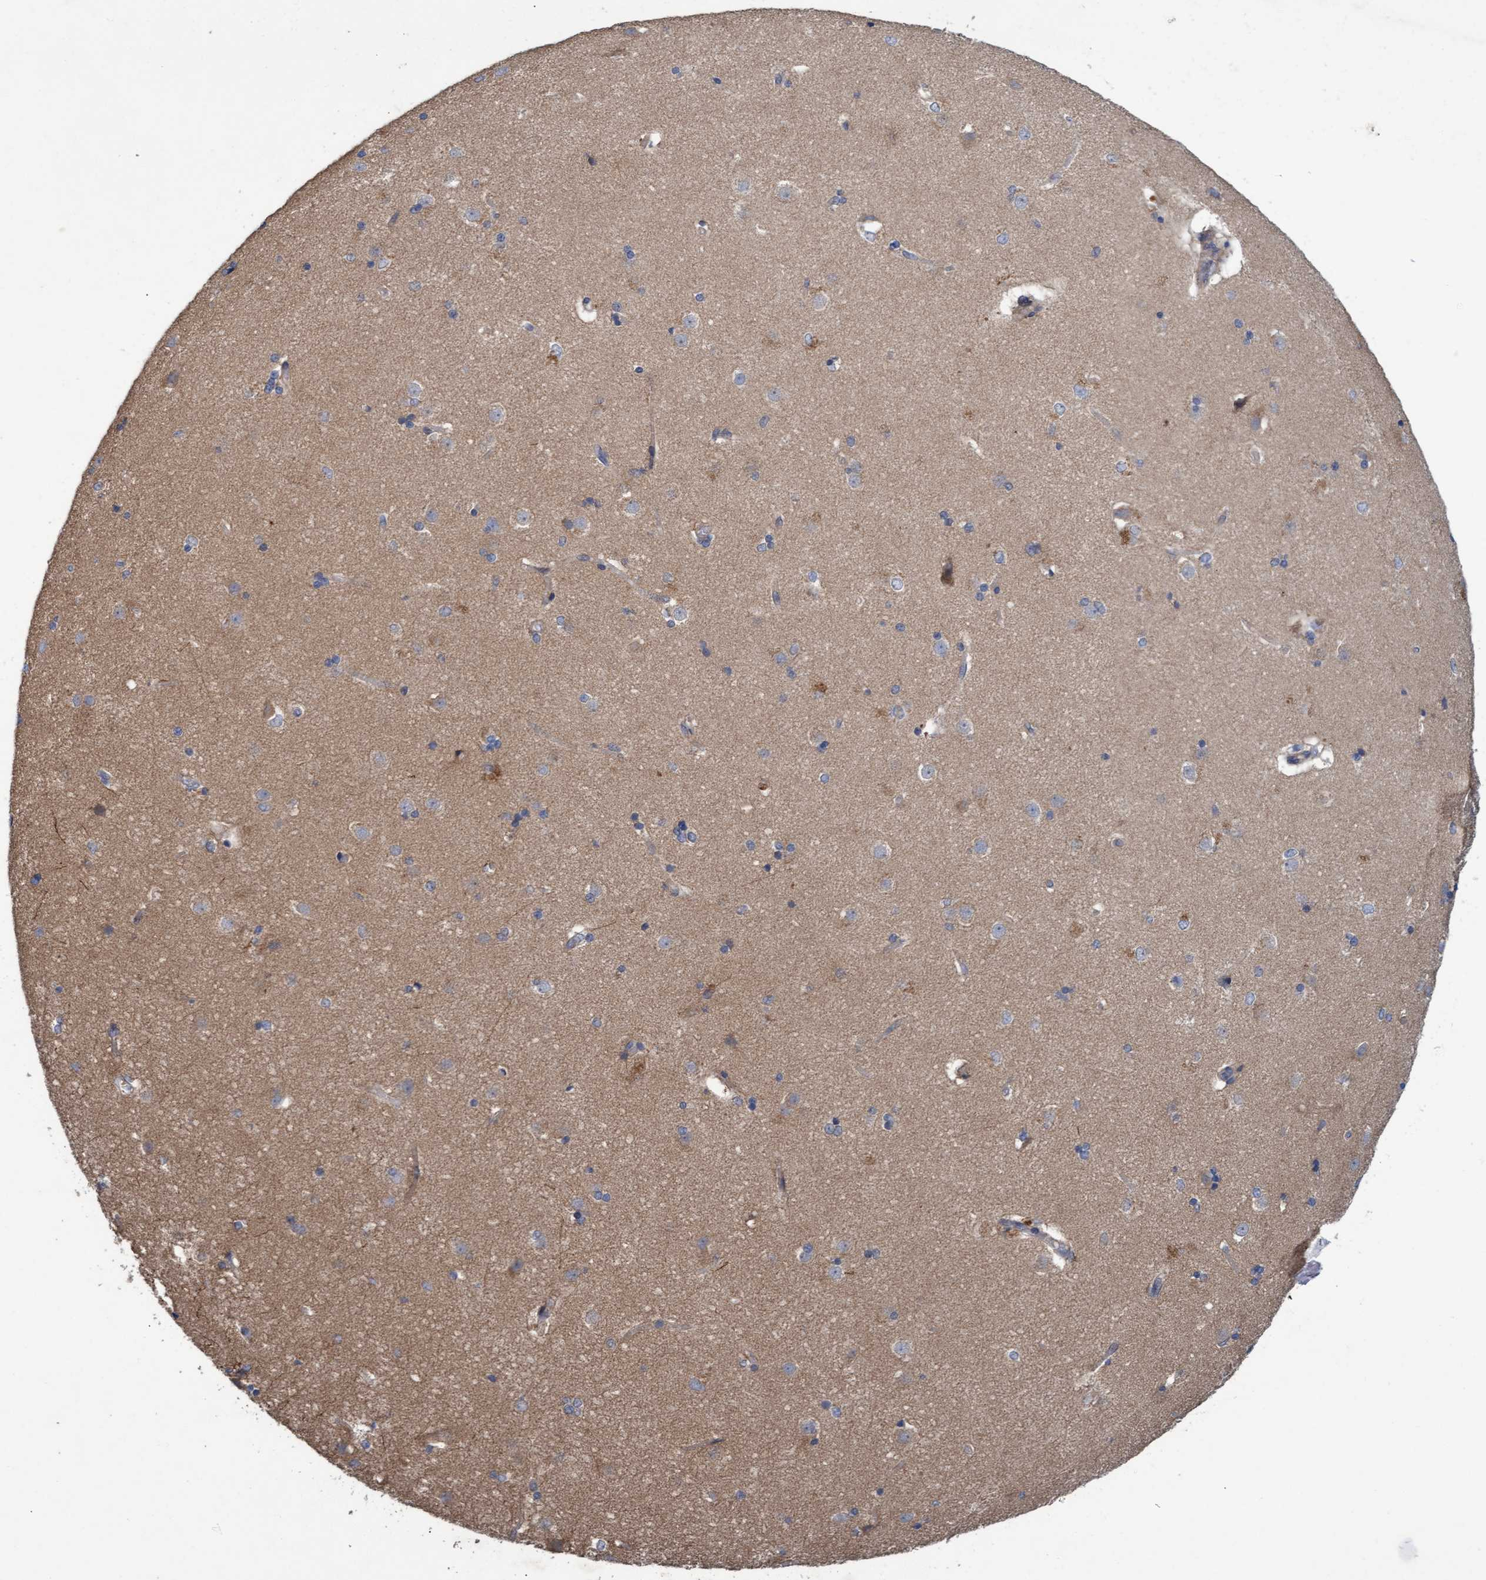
{"staining": {"intensity": "moderate", "quantity": "<25%", "location": "cytoplasmic/membranous"}, "tissue": "caudate", "cell_type": "Glial cells", "image_type": "normal", "snomed": [{"axis": "morphology", "description": "Adenocarcinoma, NOS"}, {"axis": "topography", "description": "Rectum"}], "caption": "Immunohistochemistry (IHC) photomicrograph of unremarkable caudate stained for a protein (brown), which demonstrates low levels of moderate cytoplasmic/membranous positivity in approximately <25% of glial cells.", "gene": "MRPL38", "patient": {"sex": "female", "age": 98}}